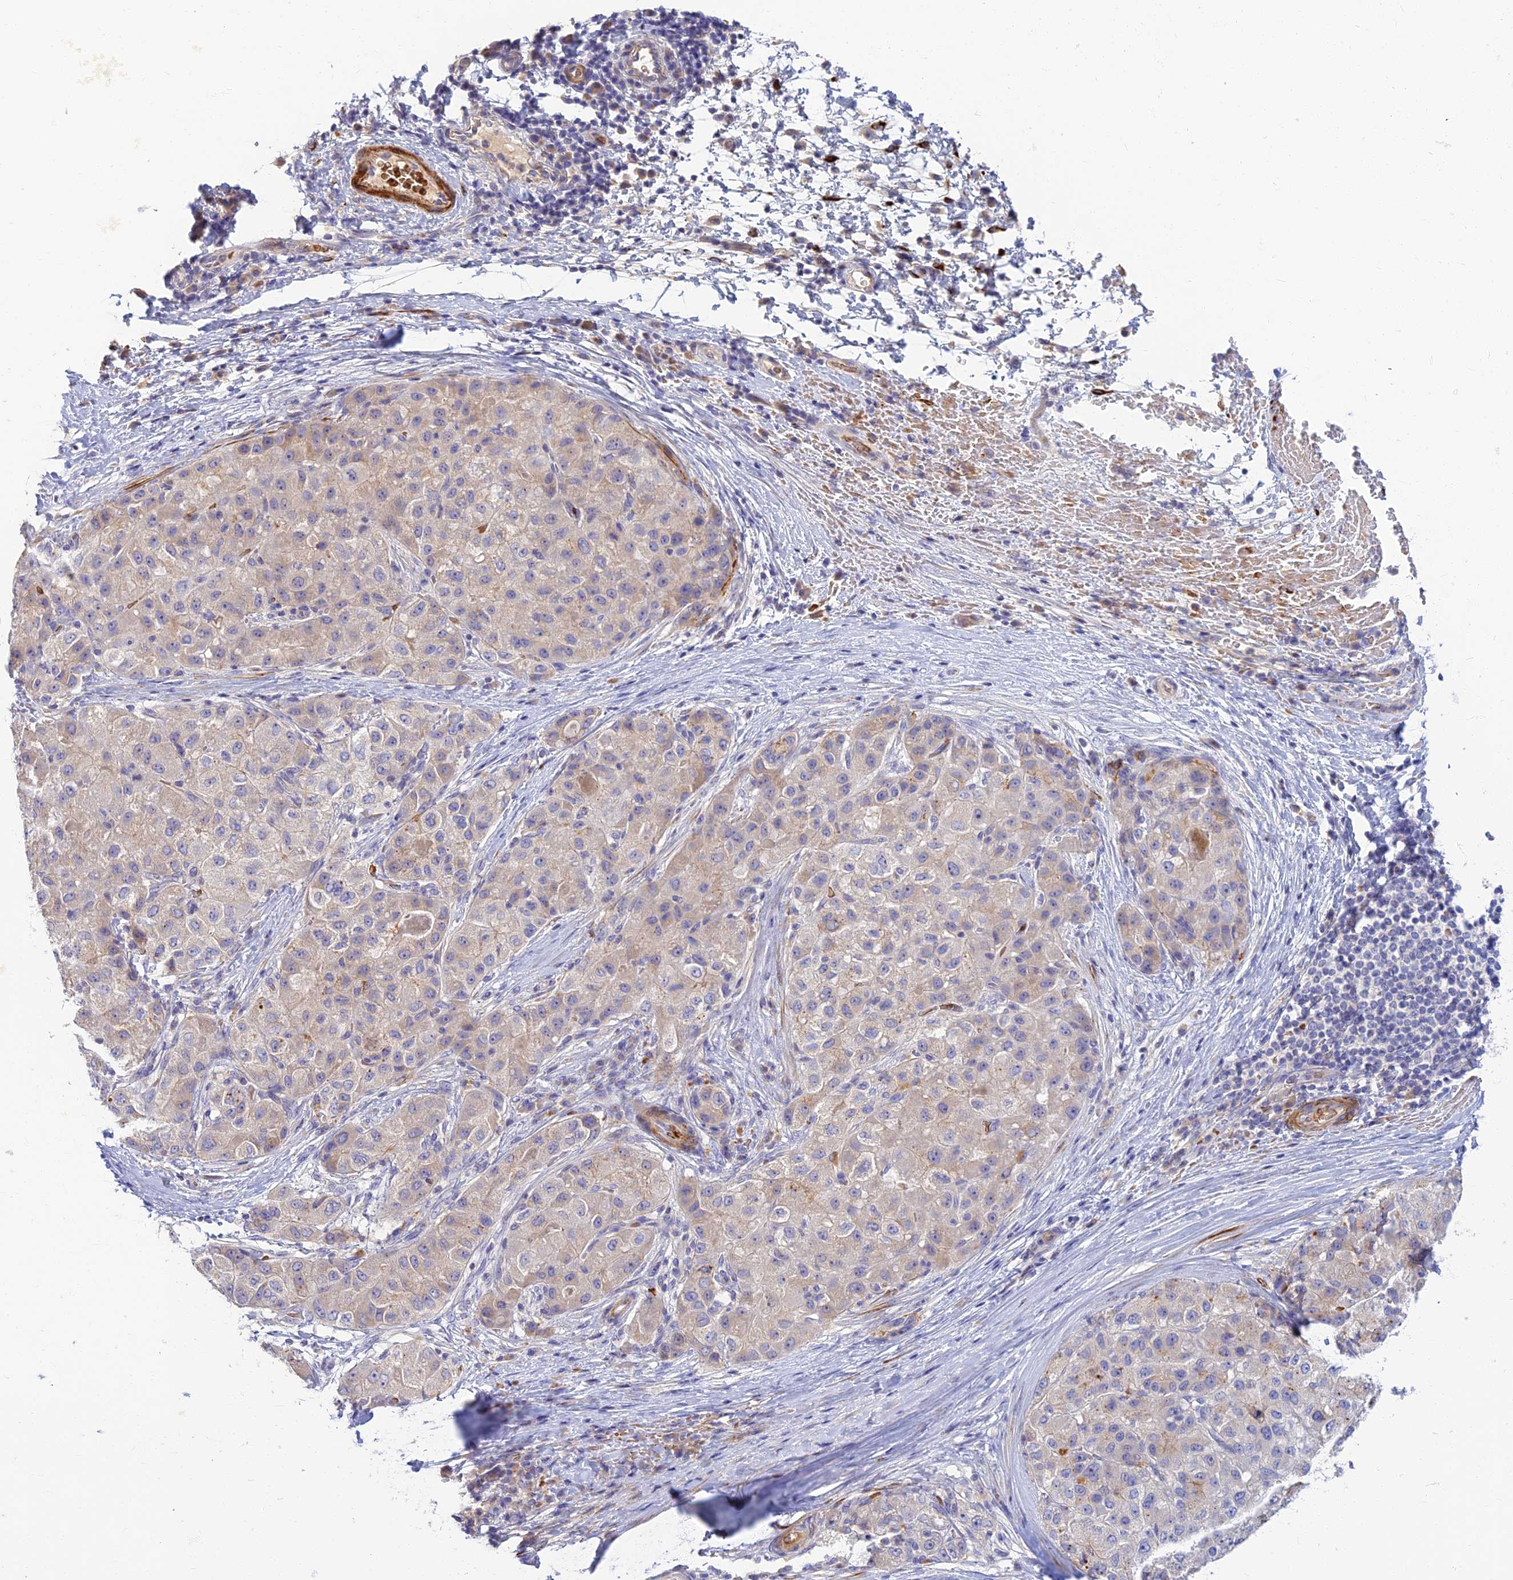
{"staining": {"intensity": "weak", "quantity": "<25%", "location": "cytoplasmic/membranous"}, "tissue": "liver cancer", "cell_type": "Tumor cells", "image_type": "cancer", "snomed": [{"axis": "morphology", "description": "Carcinoma, Hepatocellular, NOS"}, {"axis": "topography", "description": "Liver"}], "caption": "High power microscopy histopathology image of an immunohistochemistry image of hepatocellular carcinoma (liver), revealing no significant staining in tumor cells. The staining was performed using DAB to visualize the protein expression in brown, while the nuclei were stained in blue with hematoxylin (Magnification: 20x).", "gene": "CLIP4", "patient": {"sex": "male", "age": 80}}